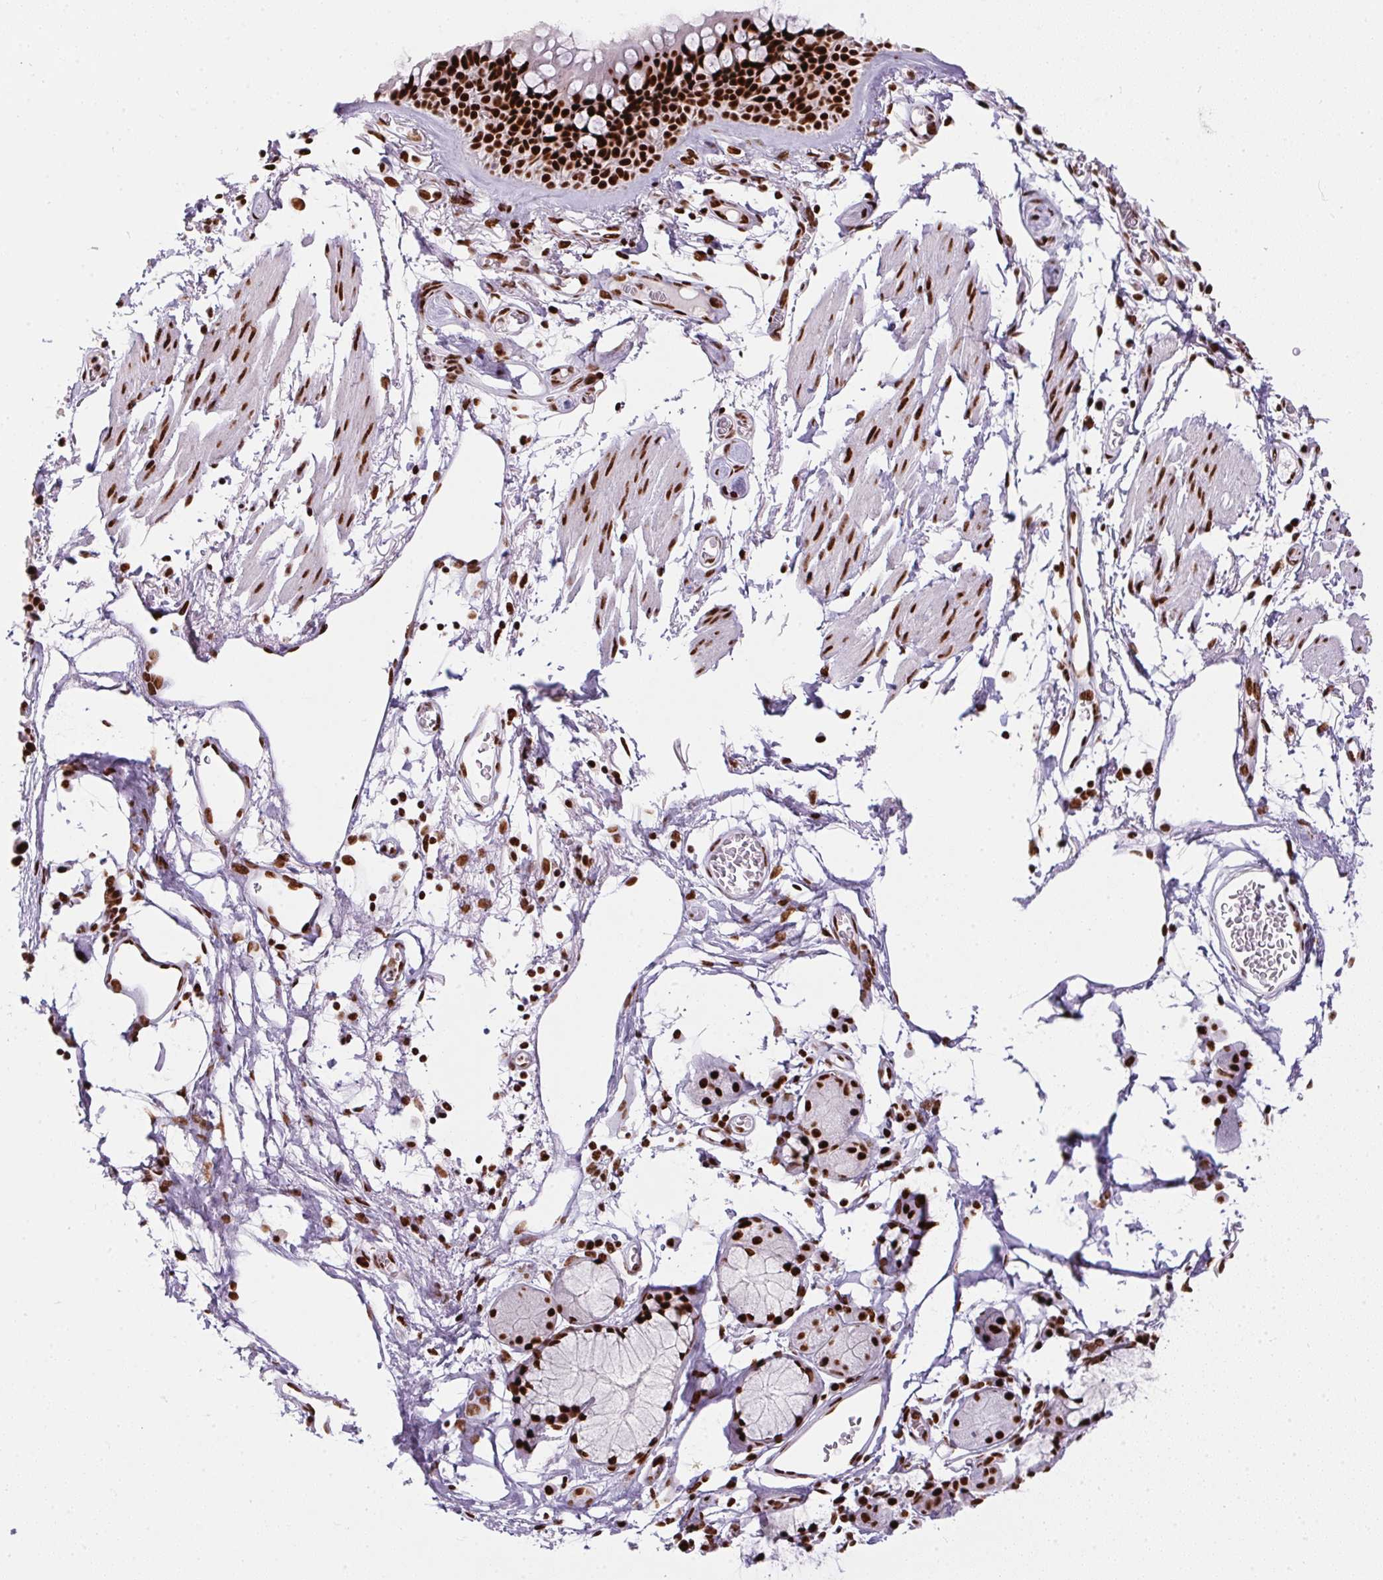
{"staining": {"intensity": "strong", "quantity": ">75%", "location": "nuclear"}, "tissue": "bronchus", "cell_type": "Respiratory epithelial cells", "image_type": "normal", "snomed": [{"axis": "morphology", "description": "Normal tissue, NOS"}, {"axis": "topography", "description": "Cartilage tissue"}, {"axis": "topography", "description": "Bronchus"}], "caption": "Normal bronchus shows strong nuclear positivity in approximately >75% of respiratory epithelial cells.", "gene": "PAGE3", "patient": {"sex": "female", "age": 79}}